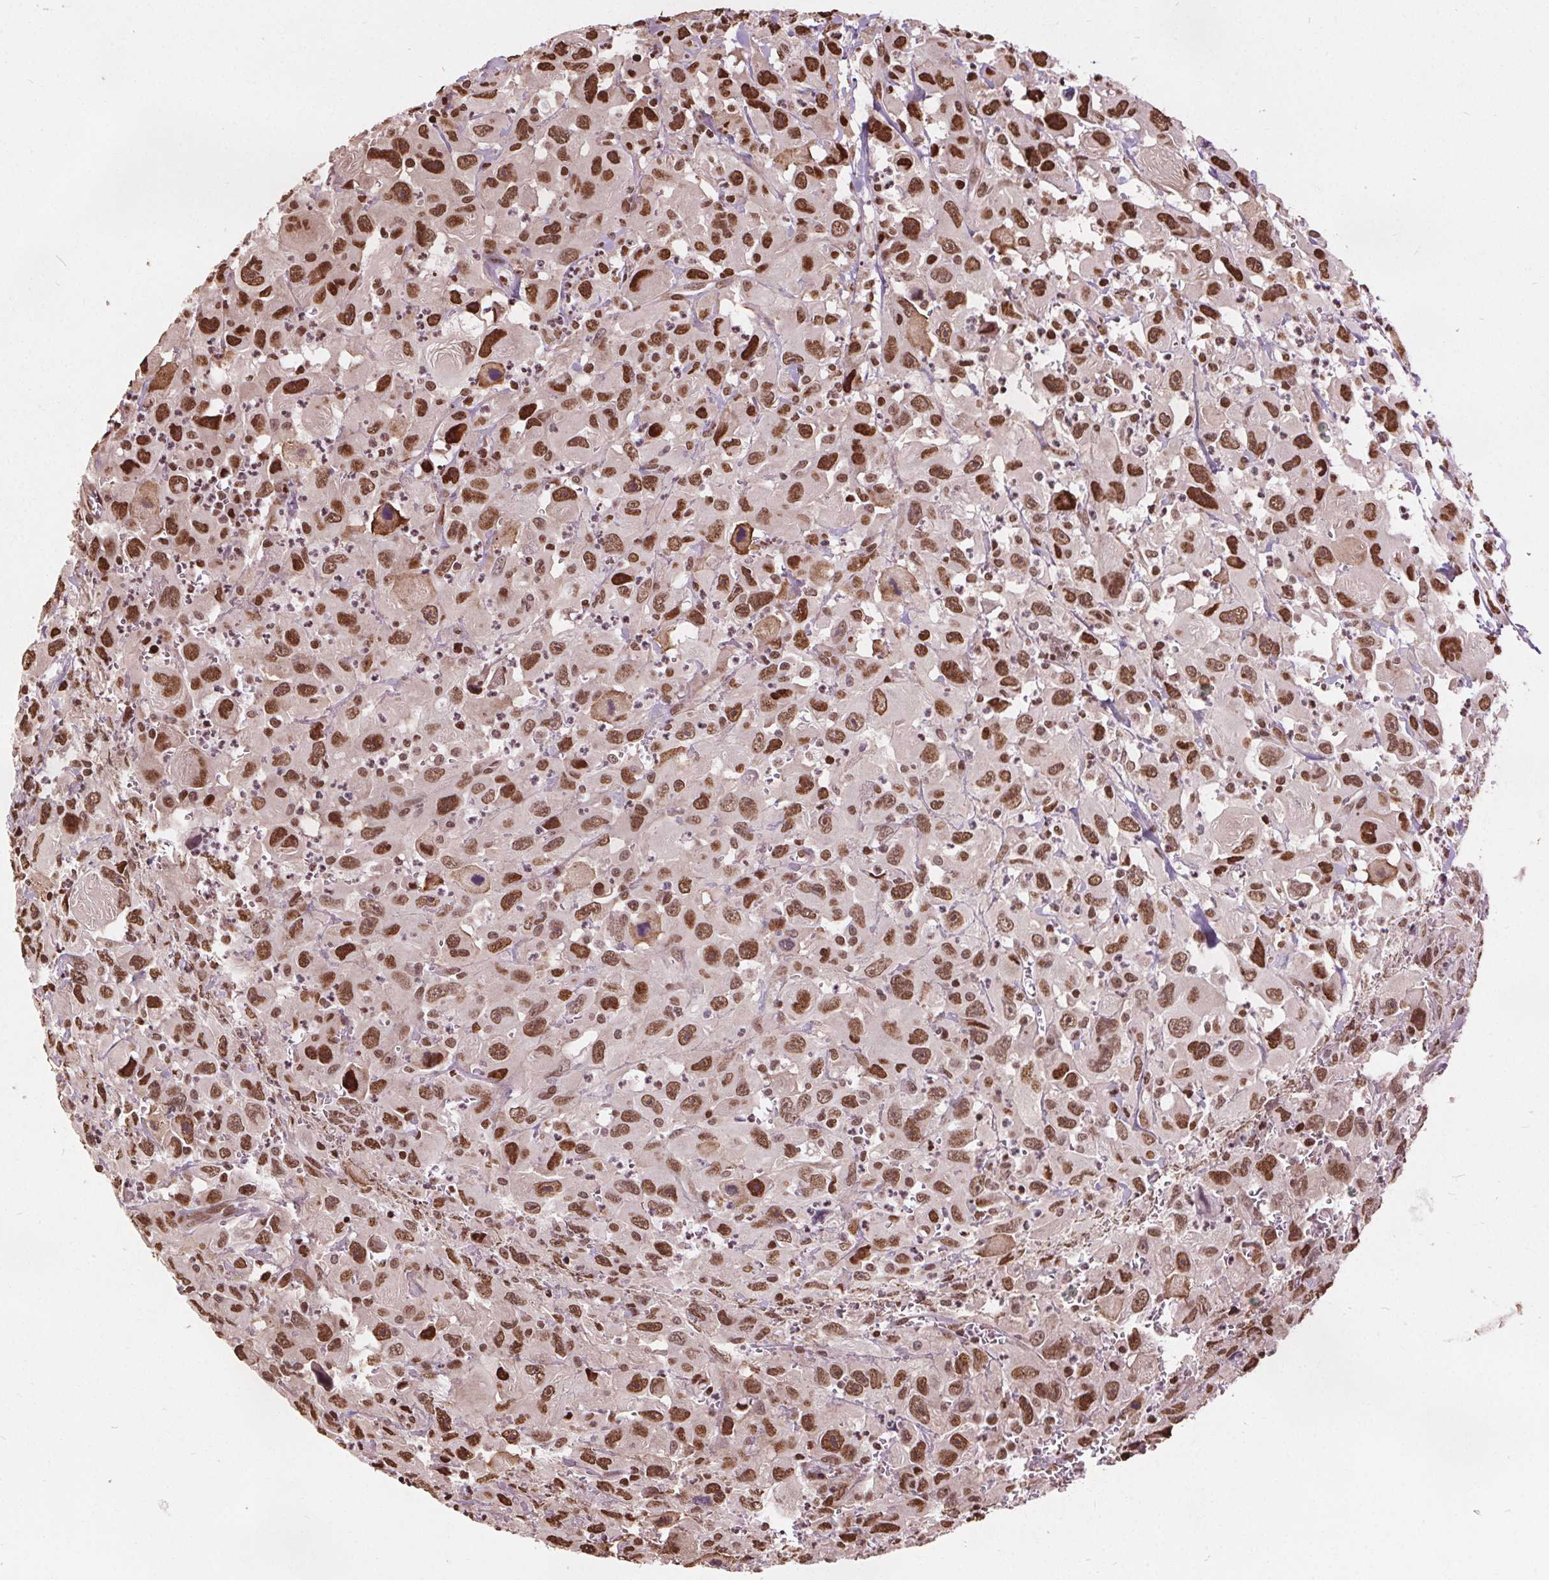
{"staining": {"intensity": "strong", "quantity": ">75%", "location": "nuclear"}, "tissue": "head and neck cancer", "cell_type": "Tumor cells", "image_type": "cancer", "snomed": [{"axis": "morphology", "description": "Squamous cell carcinoma, NOS"}, {"axis": "morphology", "description": "Squamous cell carcinoma, metastatic, NOS"}, {"axis": "topography", "description": "Oral tissue"}, {"axis": "topography", "description": "Head-Neck"}], "caption": "A micrograph showing strong nuclear positivity in approximately >75% of tumor cells in head and neck cancer, as visualized by brown immunohistochemical staining.", "gene": "ISLR2", "patient": {"sex": "female", "age": 85}}